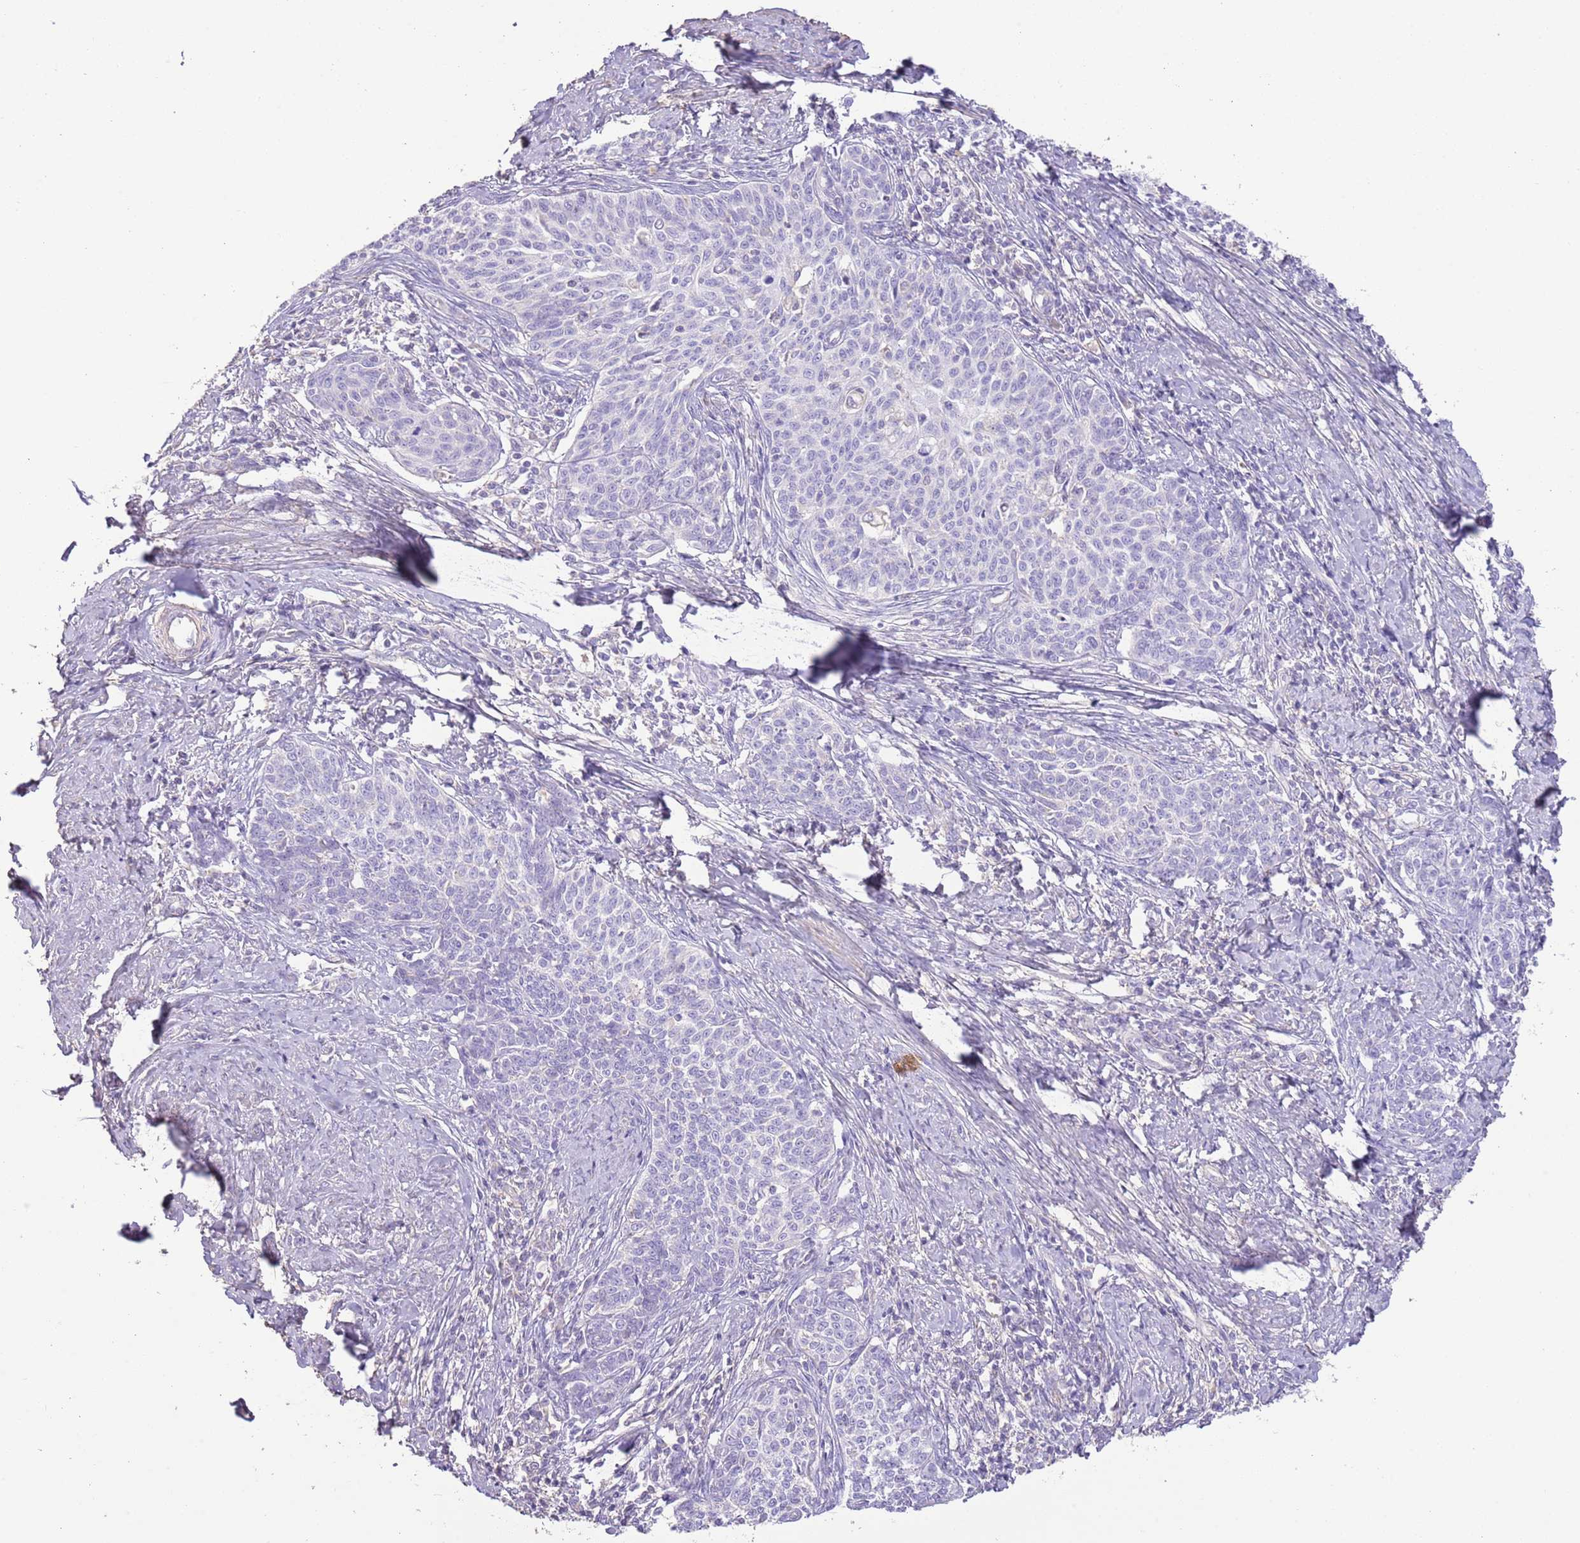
{"staining": {"intensity": "negative", "quantity": "none", "location": "none"}, "tissue": "cervical cancer", "cell_type": "Tumor cells", "image_type": "cancer", "snomed": [{"axis": "morphology", "description": "Squamous cell carcinoma, NOS"}, {"axis": "topography", "description": "Cervix"}], "caption": "This is an immunohistochemistry (IHC) micrograph of human cervical cancer (squamous cell carcinoma). There is no positivity in tumor cells.", "gene": "SFTPA1", "patient": {"sex": "female", "age": 39}}